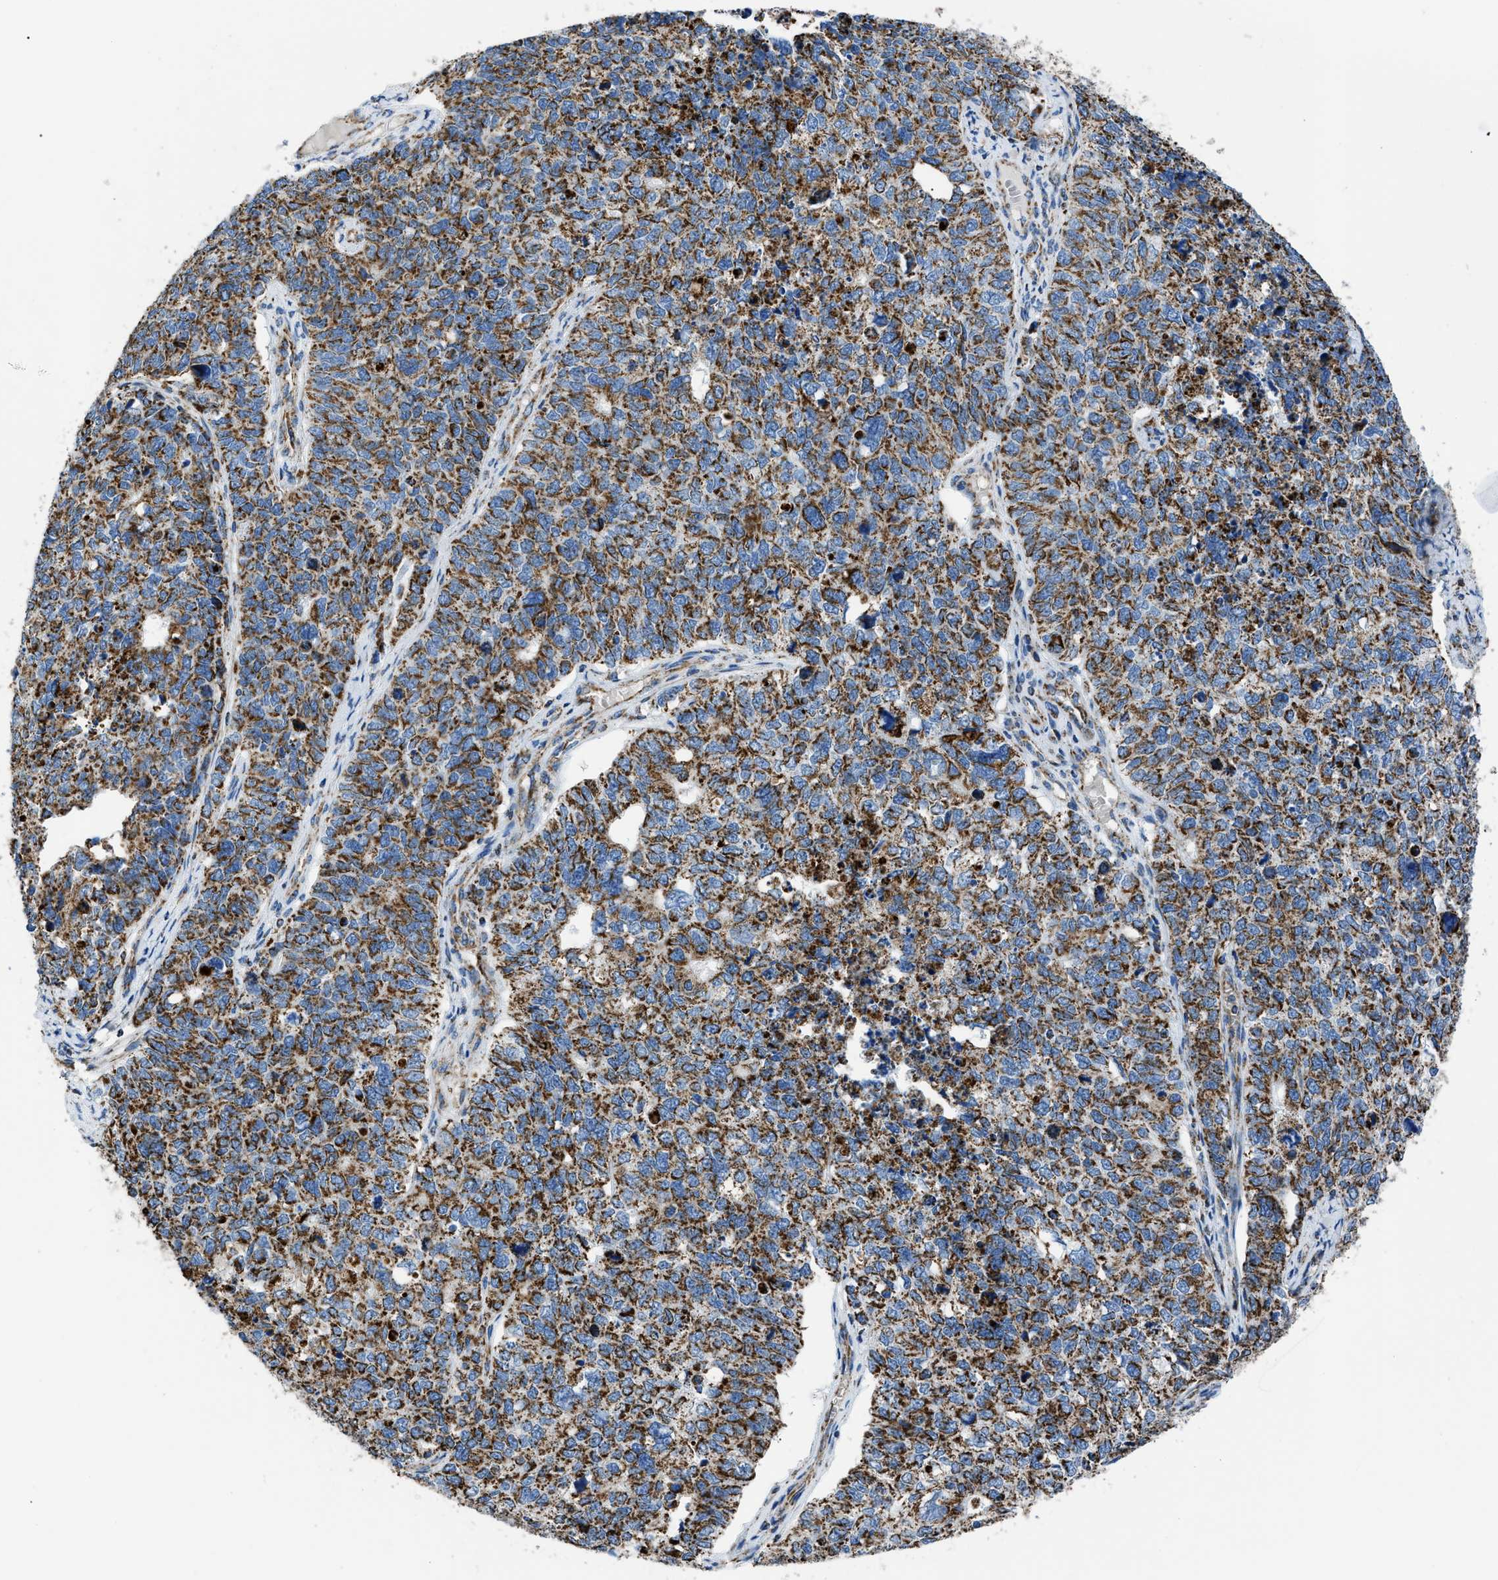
{"staining": {"intensity": "moderate", "quantity": ">75%", "location": "cytoplasmic/membranous"}, "tissue": "cervical cancer", "cell_type": "Tumor cells", "image_type": "cancer", "snomed": [{"axis": "morphology", "description": "Squamous cell carcinoma, NOS"}, {"axis": "topography", "description": "Cervix"}], "caption": "Immunohistochemistry (IHC) (DAB) staining of human cervical cancer demonstrates moderate cytoplasmic/membranous protein positivity in approximately >75% of tumor cells. (brown staining indicates protein expression, while blue staining denotes nuclei).", "gene": "PHB2", "patient": {"sex": "female", "age": 63}}